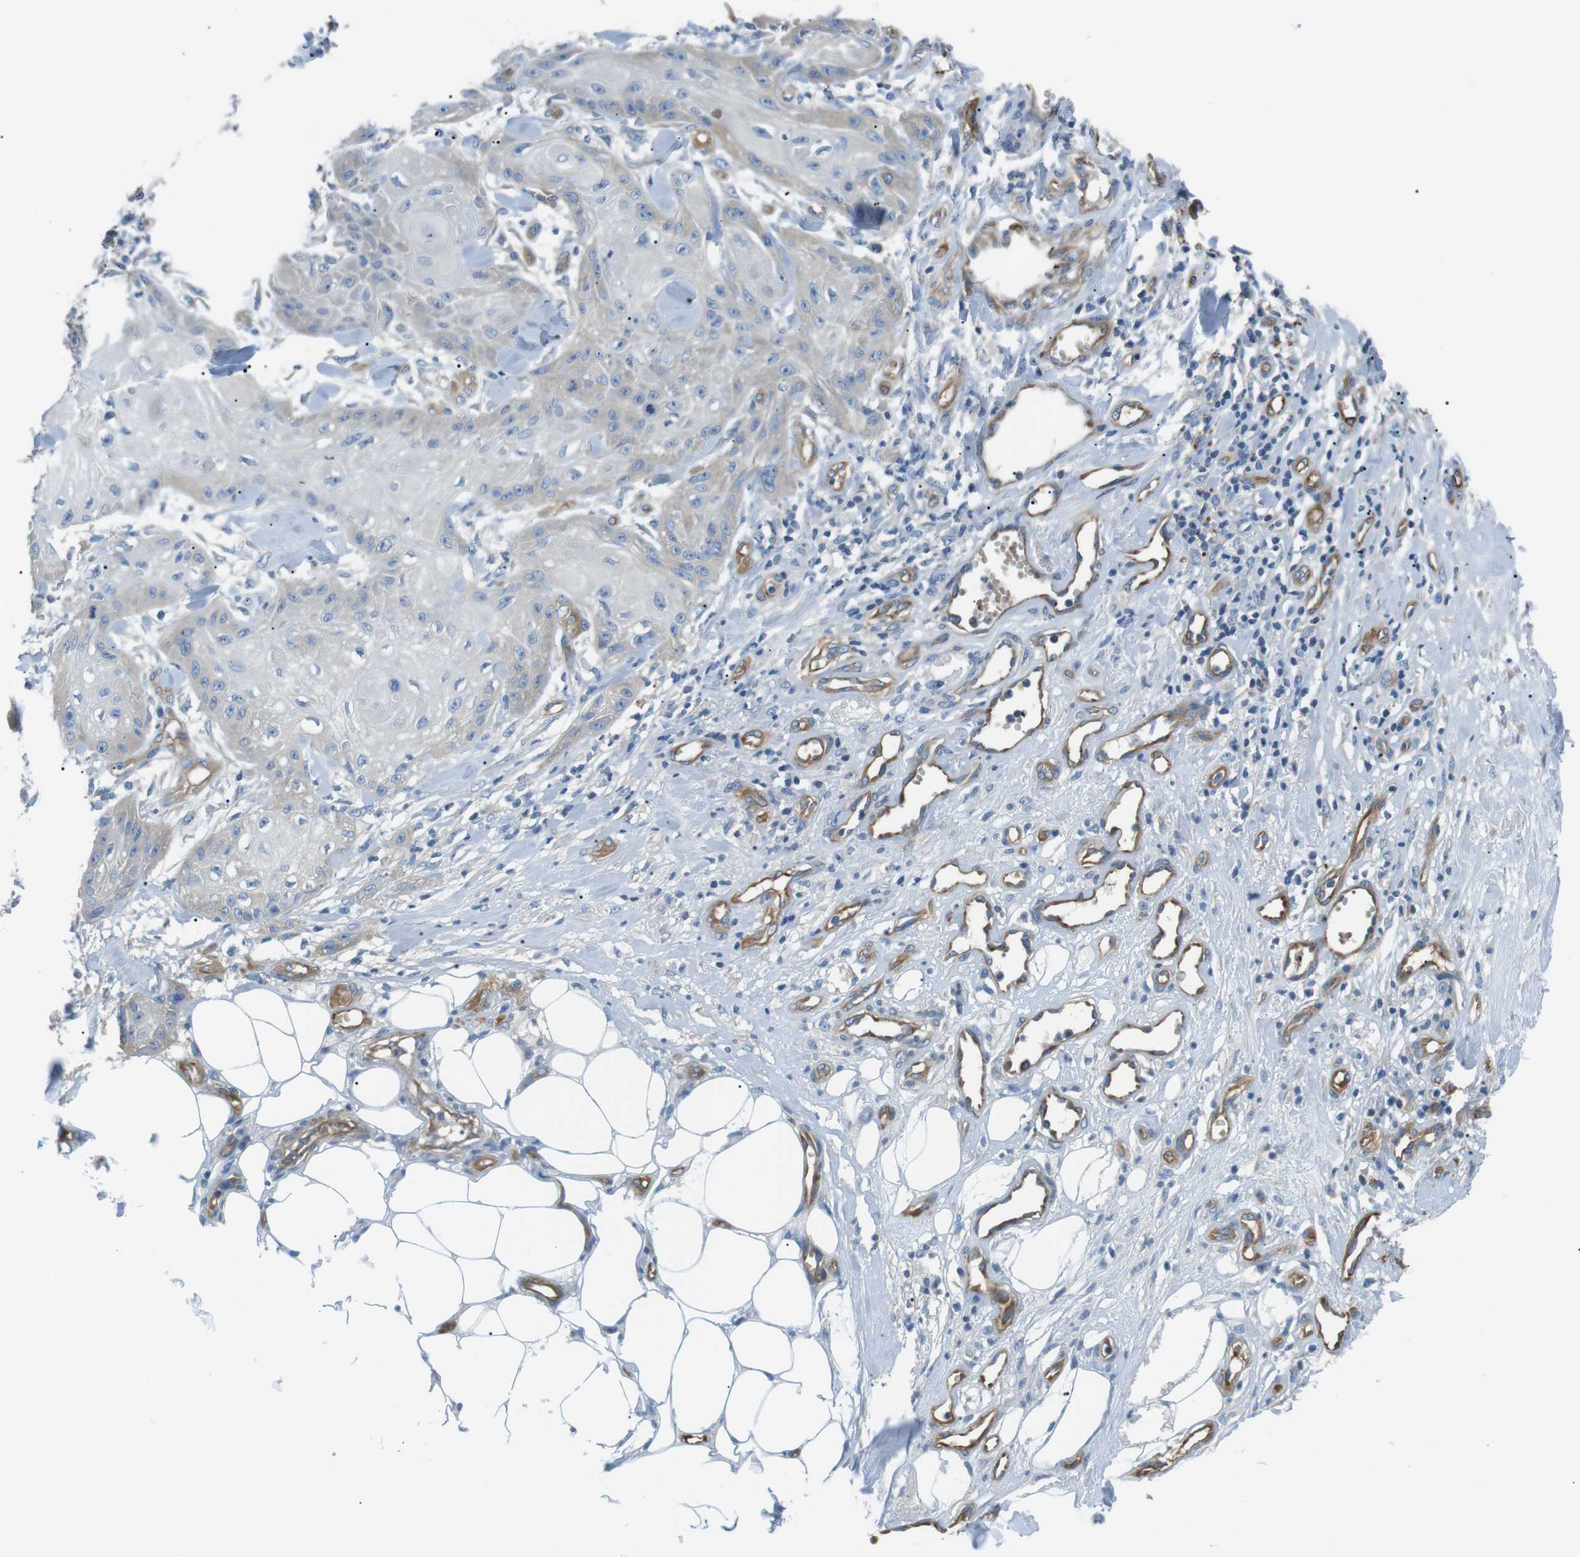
{"staining": {"intensity": "negative", "quantity": "none", "location": "none"}, "tissue": "skin cancer", "cell_type": "Tumor cells", "image_type": "cancer", "snomed": [{"axis": "morphology", "description": "Squamous cell carcinoma, NOS"}, {"axis": "topography", "description": "Skin"}], "caption": "Squamous cell carcinoma (skin) was stained to show a protein in brown. There is no significant expression in tumor cells.", "gene": "ADCY10", "patient": {"sex": "male", "age": 74}}